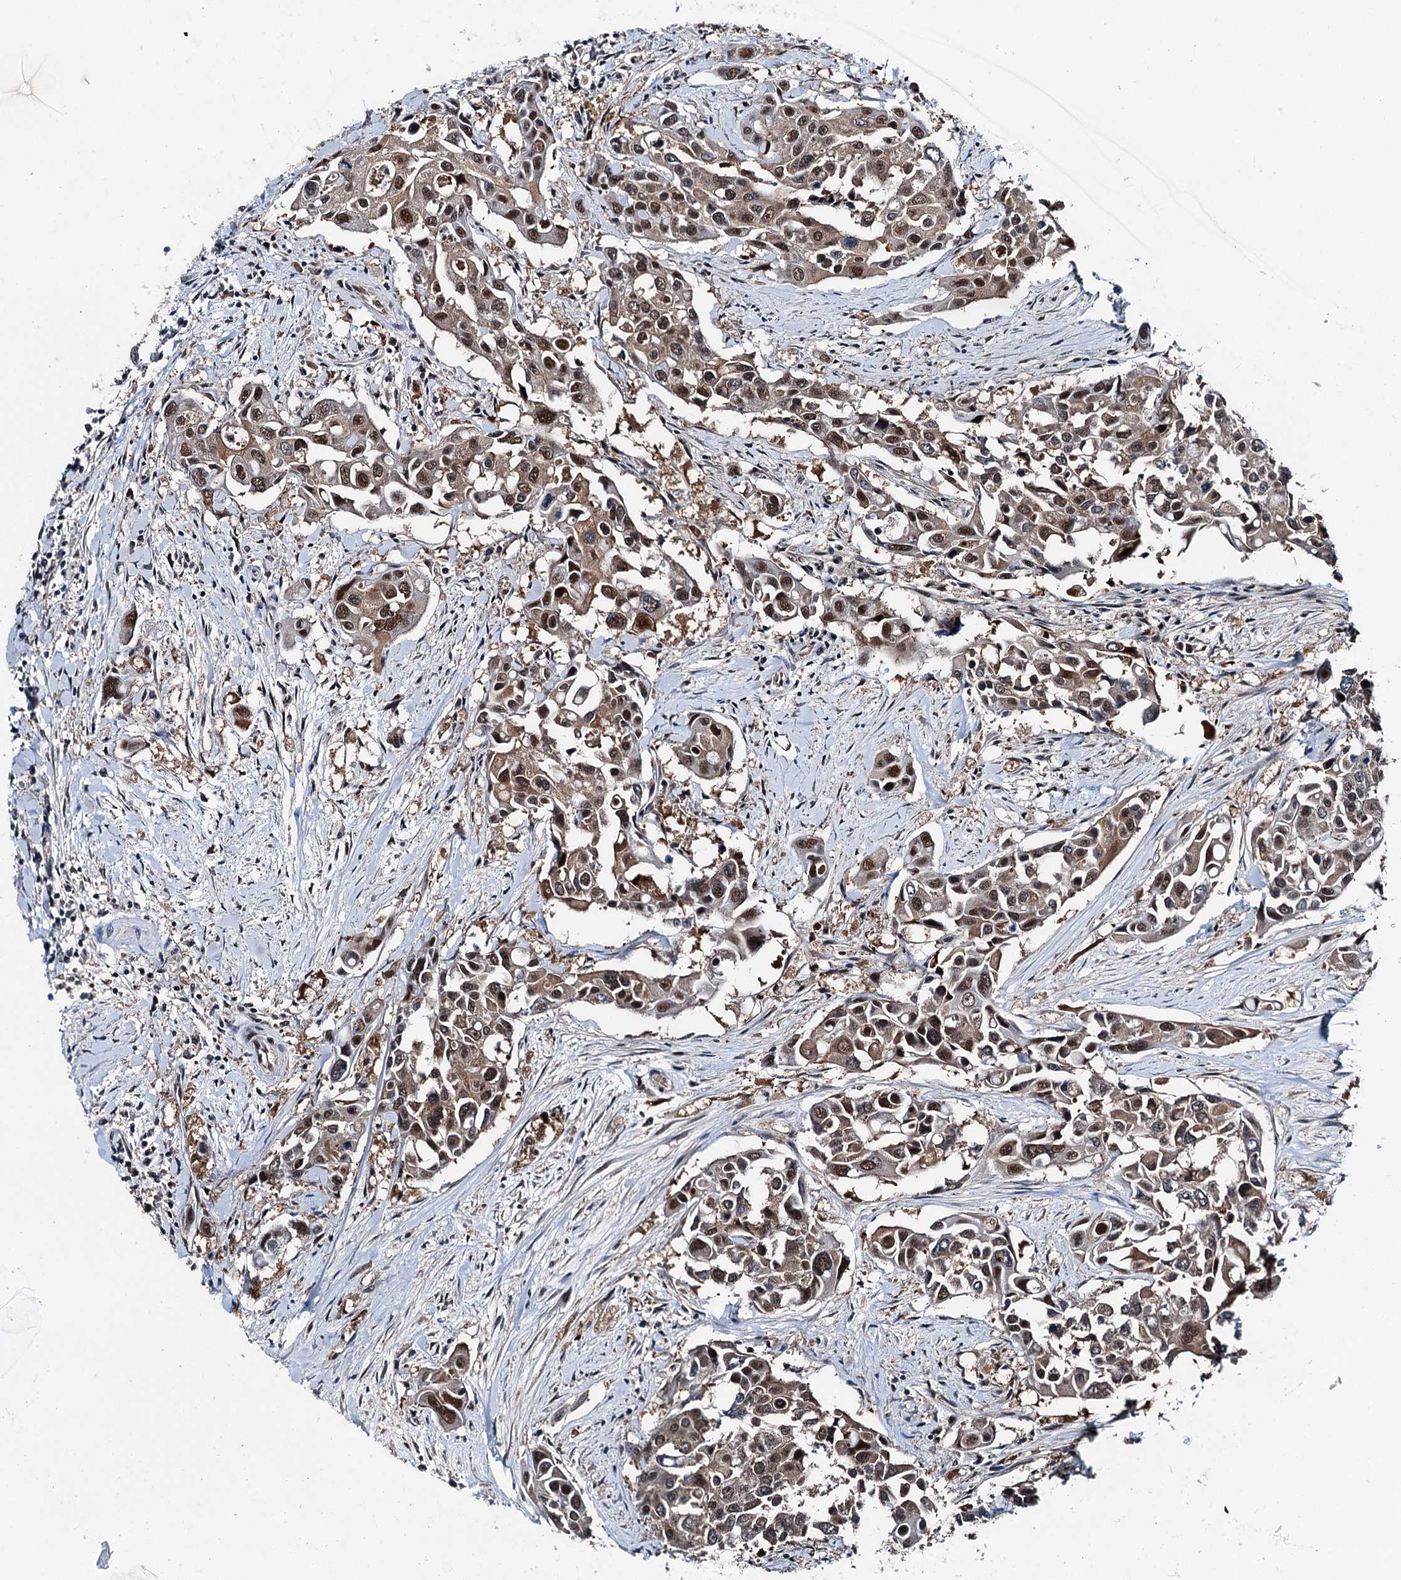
{"staining": {"intensity": "moderate", "quantity": ">75%", "location": "nuclear"}, "tissue": "colorectal cancer", "cell_type": "Tumor cells", "image_type": "cancer", "snomed": [{"axis": "morphology", "description": "Adenocarcinoma, NOS"}, {"axis": "topography", "description": "Colon"}], "caption": "A micrograph showing moderate nuclear positivity in about >75% of tumor cells in colorectal adenocarcinoma, as visualized by brown immunohistochemical staining.", "gene": "PSMD13", "patient": {"sex": "male", "age": 77}}